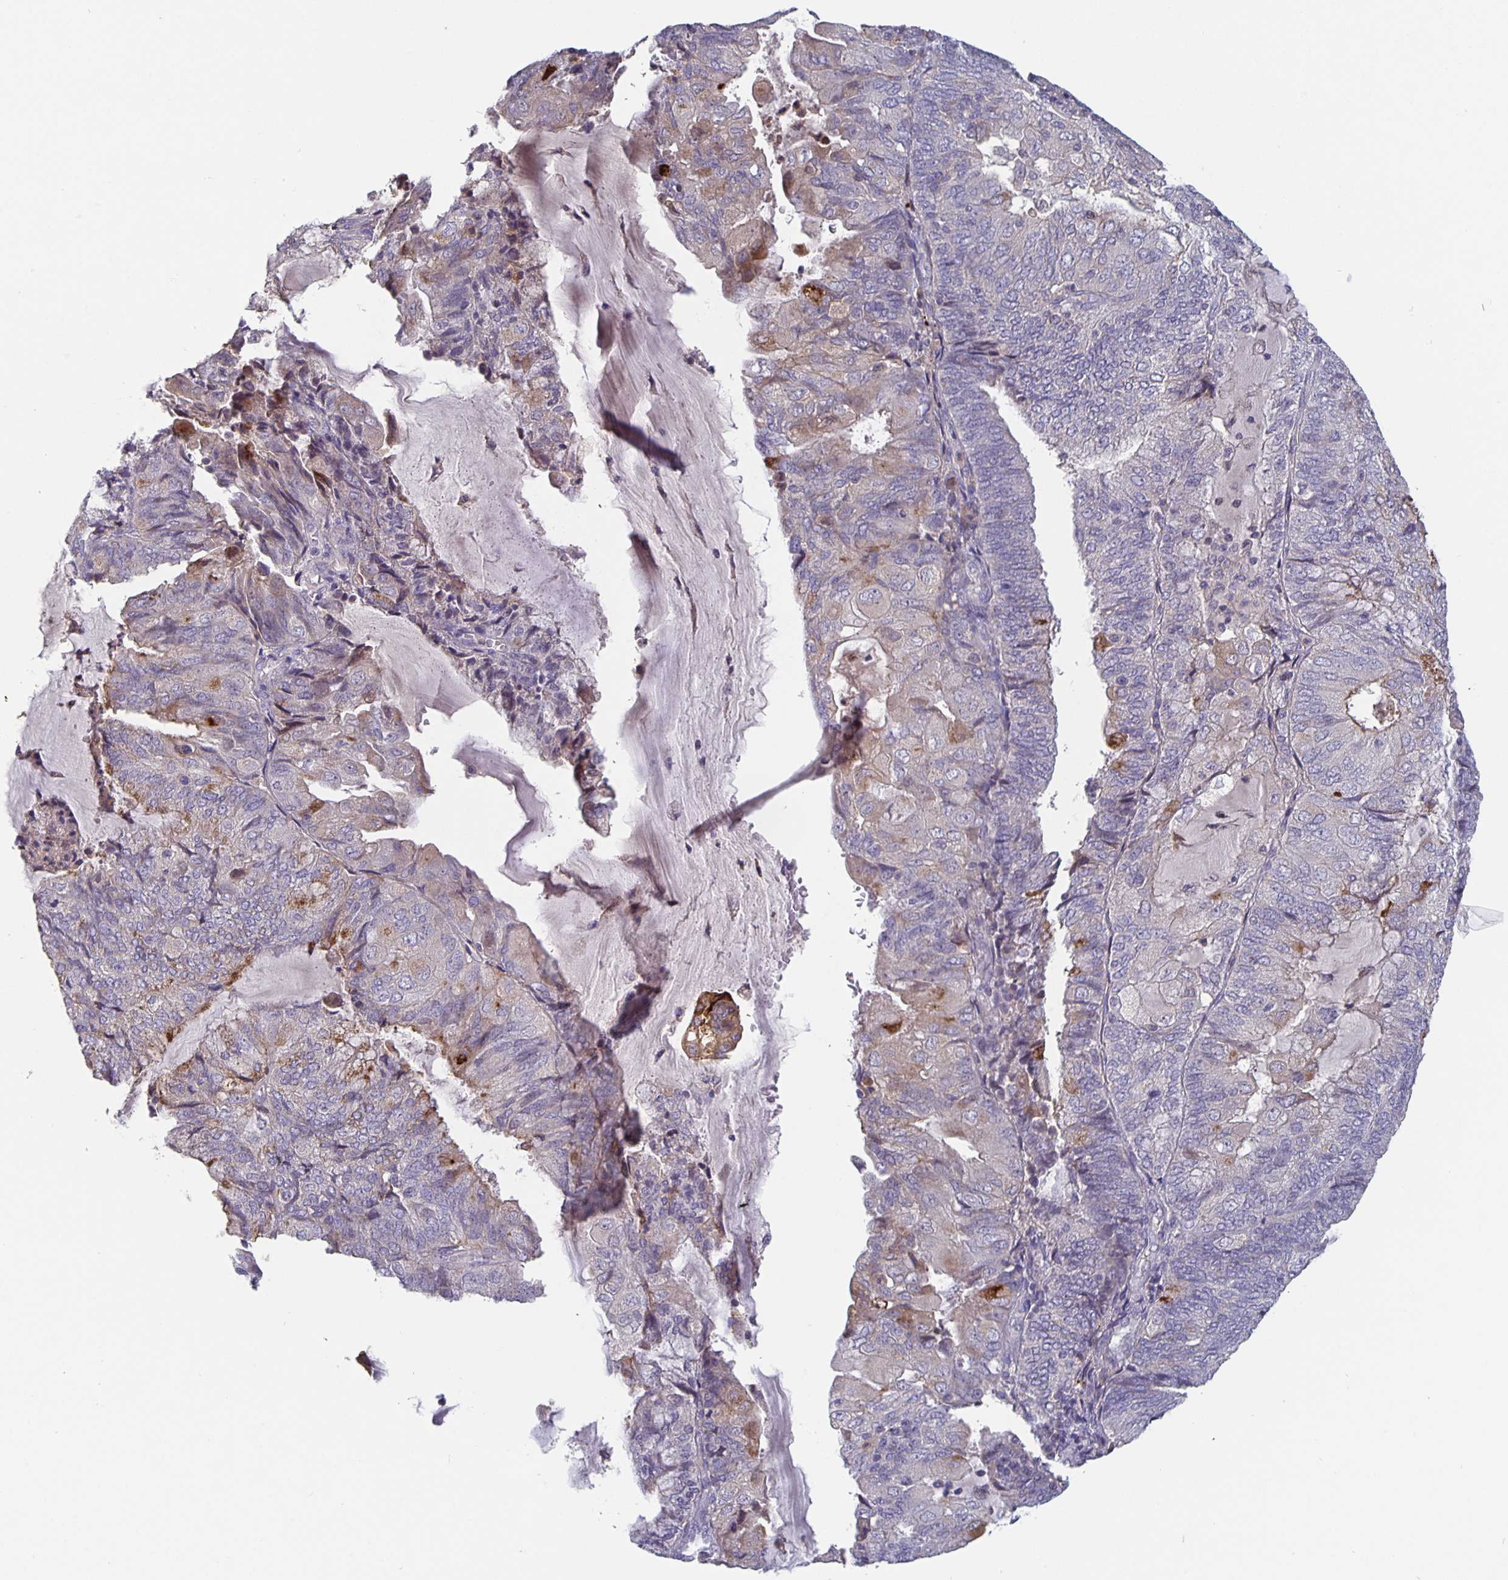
{"staining": {"intensity": "weak", "quantity": "<25%", "location": "cytoplasmic/membranous"}, "tissue": "endometrial cancer", "cell_type": "Tumor cells", "image_type": "cancer", "snomed": [{"axis": "morphology", "description": "Adenocarcinoma, NOS"}, {"axis": "topography", "description": "Endometrium"}], "caption": "Tumor cells show no significant protein positivity in endometrial cancer. The staining is performed using DAB brown chromogen with nuclei counter-stained in using hematoxylin.", "gene": "GDF15", "patient": {"sex": "female", "age": 81}}